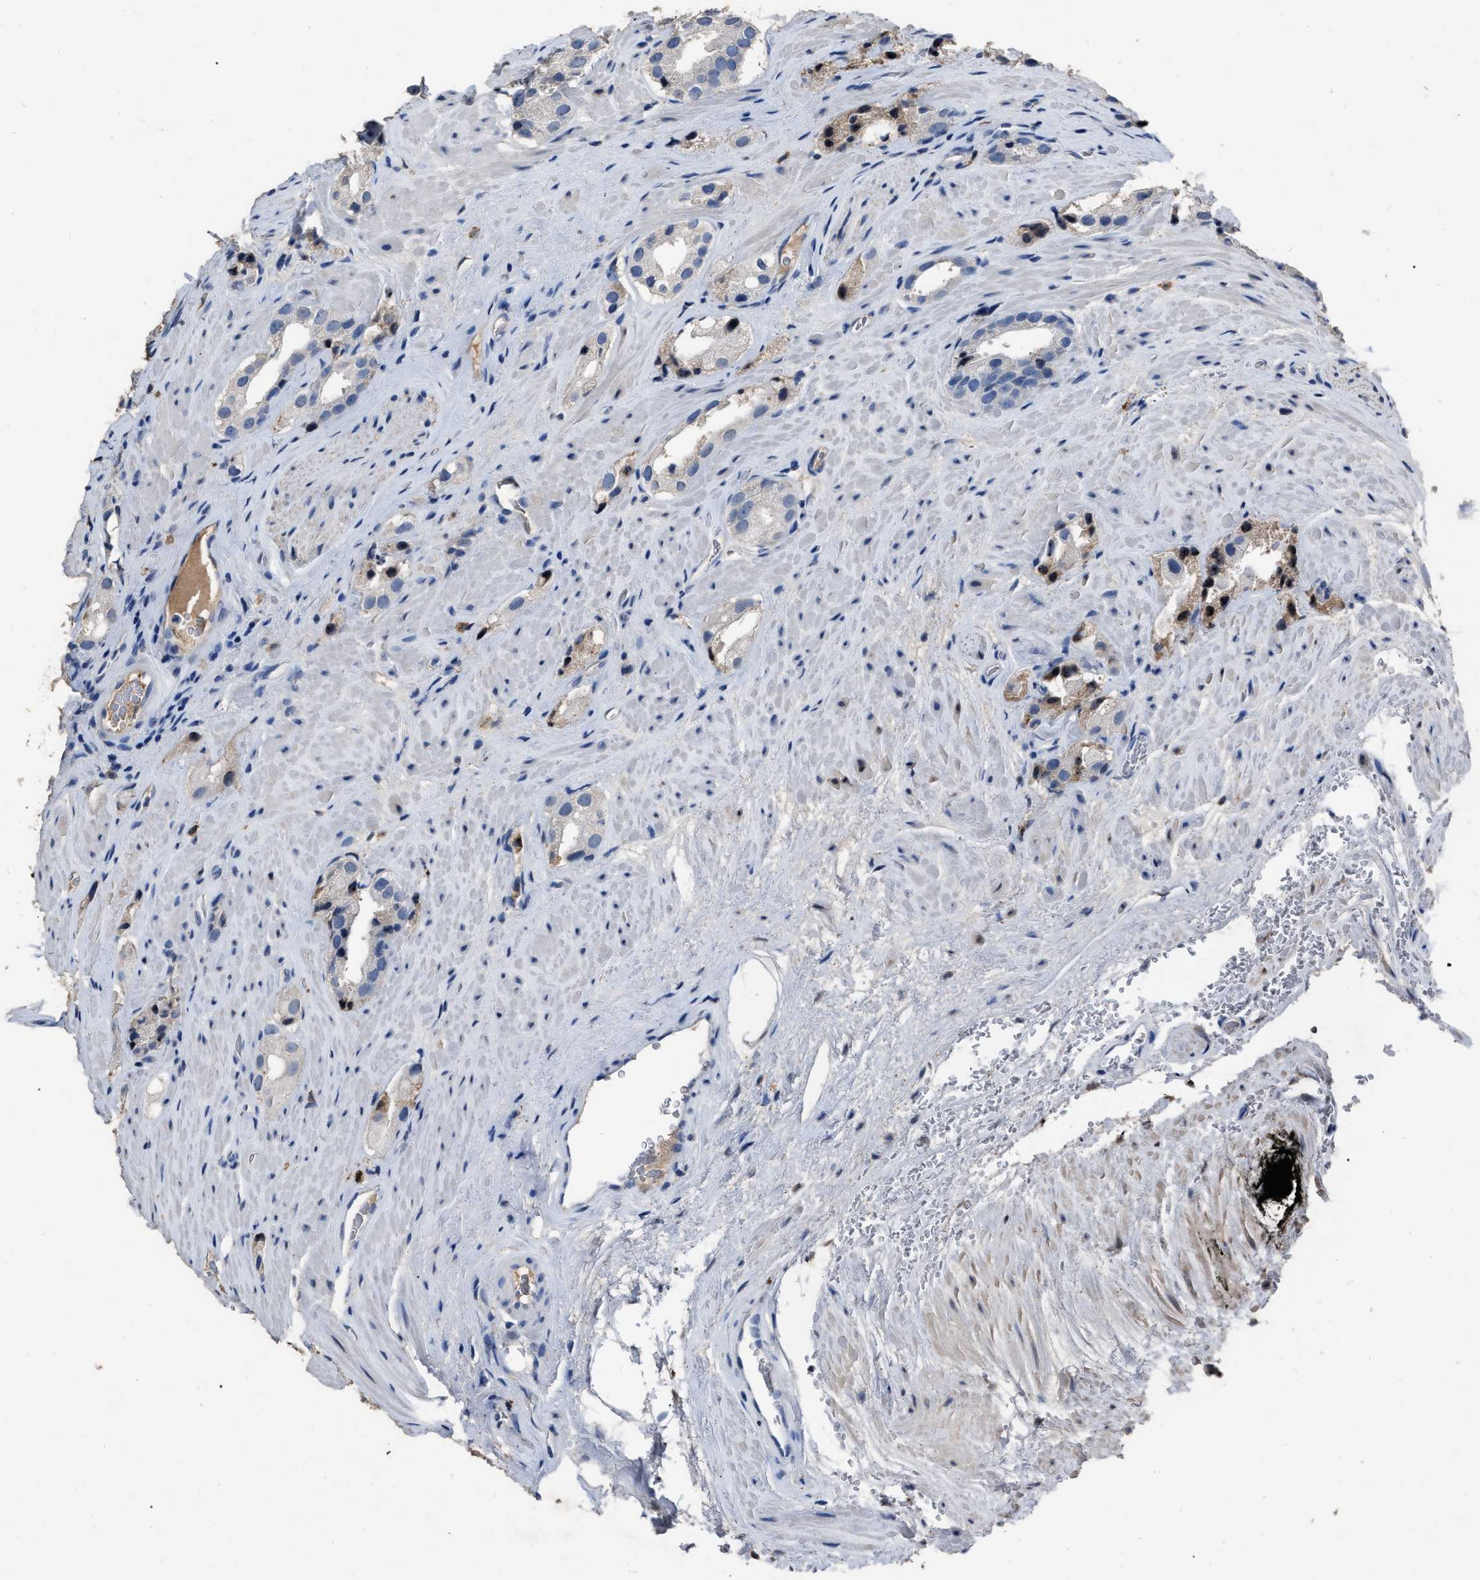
{"staining": {"intensity": "moderate", "quantity": "<25%", "location": "cytoplasmic/membranous"}, "tissue": "prostate cancer", "cell_type": "Tumor cells", "image_type": "cancer", "snomed": [{"axis": "morphology", "description": "Adenocarcinoma, High grade"}, {"axis": "topography", "description": "Prostate"}], "caption": "Prostate high-grade adenocarcinoma stained for a protein demonstrates moderate cytoplasmic/membranous positivity in tumor cells.", "gene": "HABP2", "patient": {"sex": "male", "age": 63}}